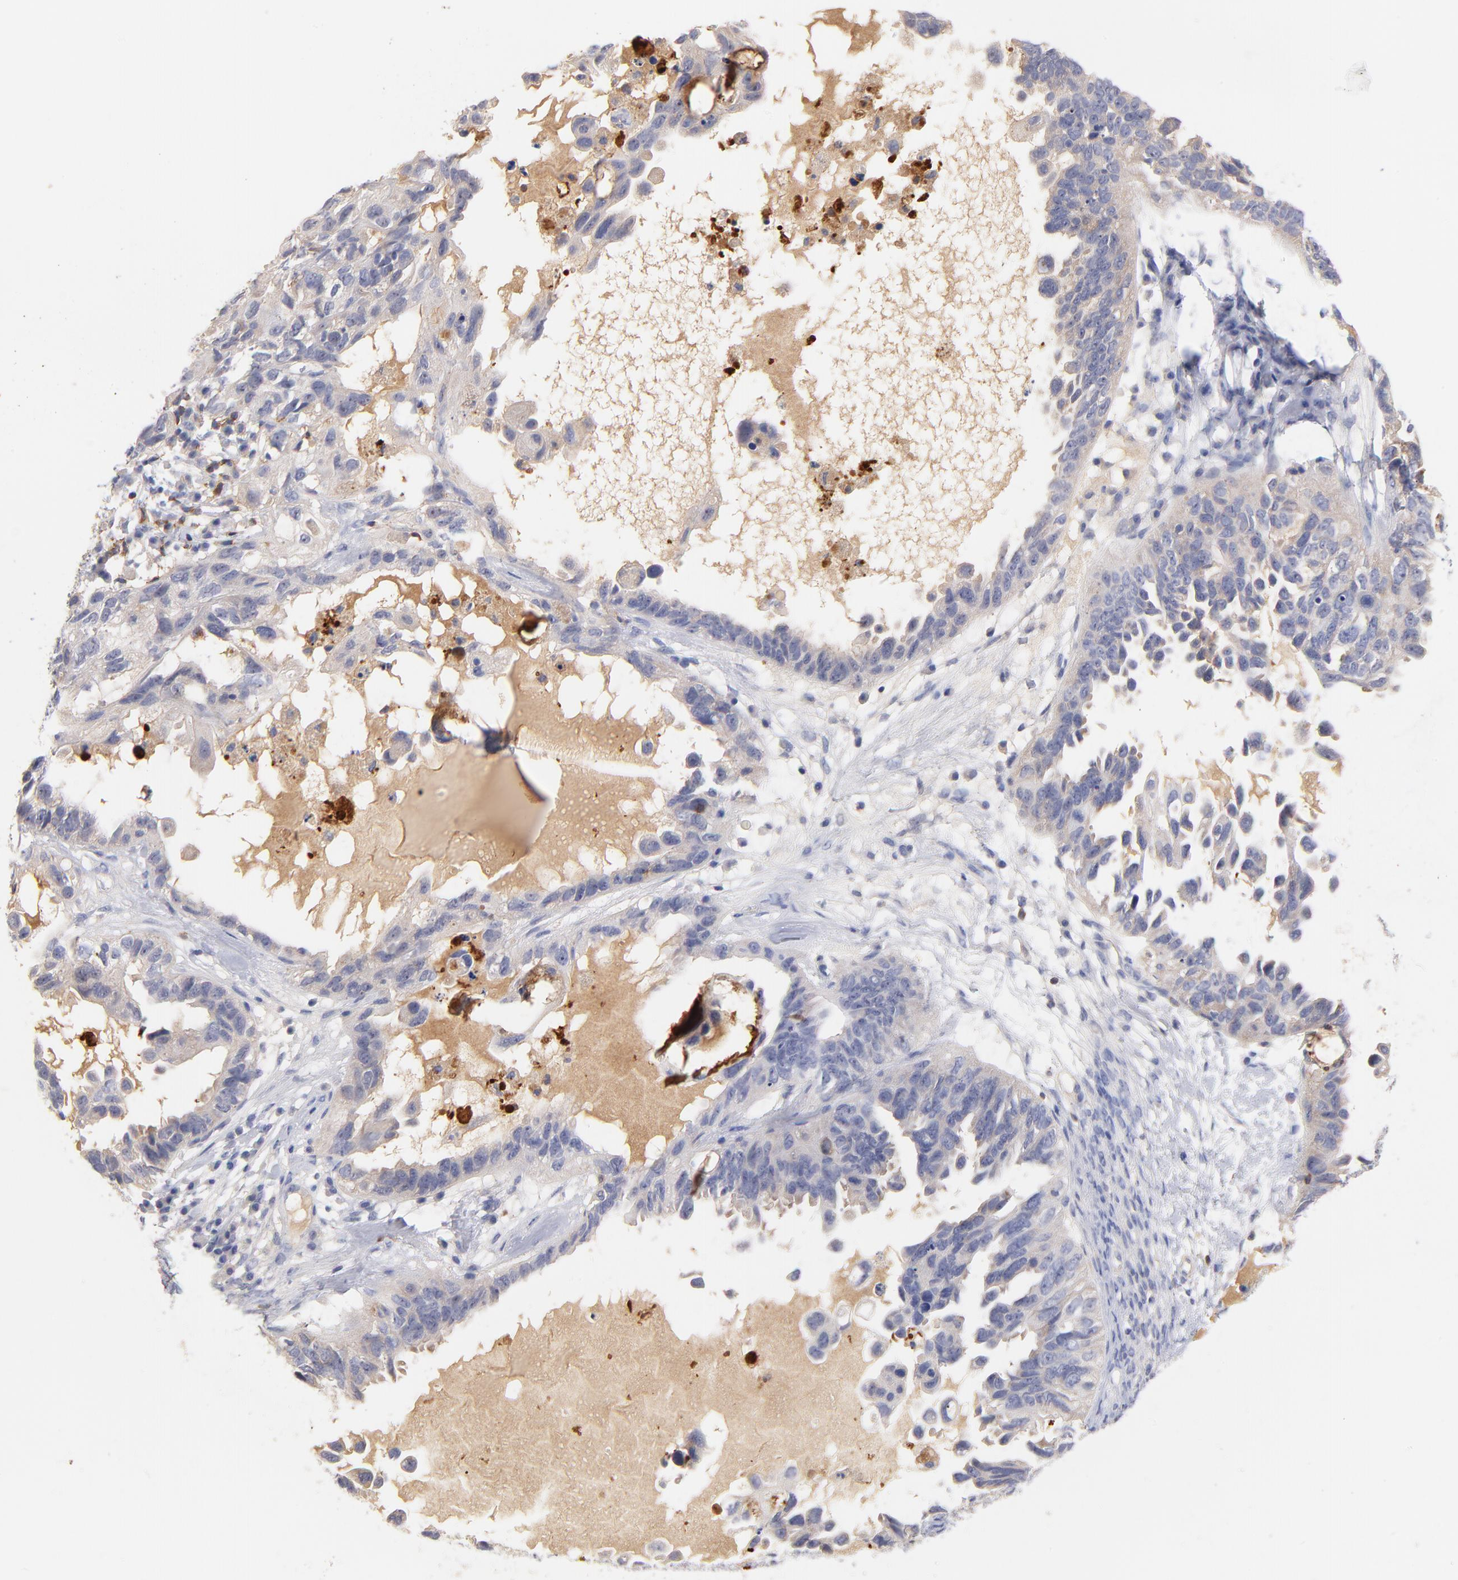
{"staining": {"intensity": "weak", "quantity": "<25%", "location": "cytoplasmic/membranous"}, "tissue": "ovarian cancer", "cell_type": "Tumor cells", "image_type": "cancer", "snomed": [{"axis": "morphology", "description": "Cystadenocarcinoma, serous, NOS"}, {"axis": "topography", "description": "Ovary"}], "caption": "Immunohistochemistry (IHC) of human ovarian cancer reveals no staining in tumor cells. (IHC, brightfield microscopy, high magnification).", "gene": "KREMEN2", "patient": {"sex": "female", "age": 82}}